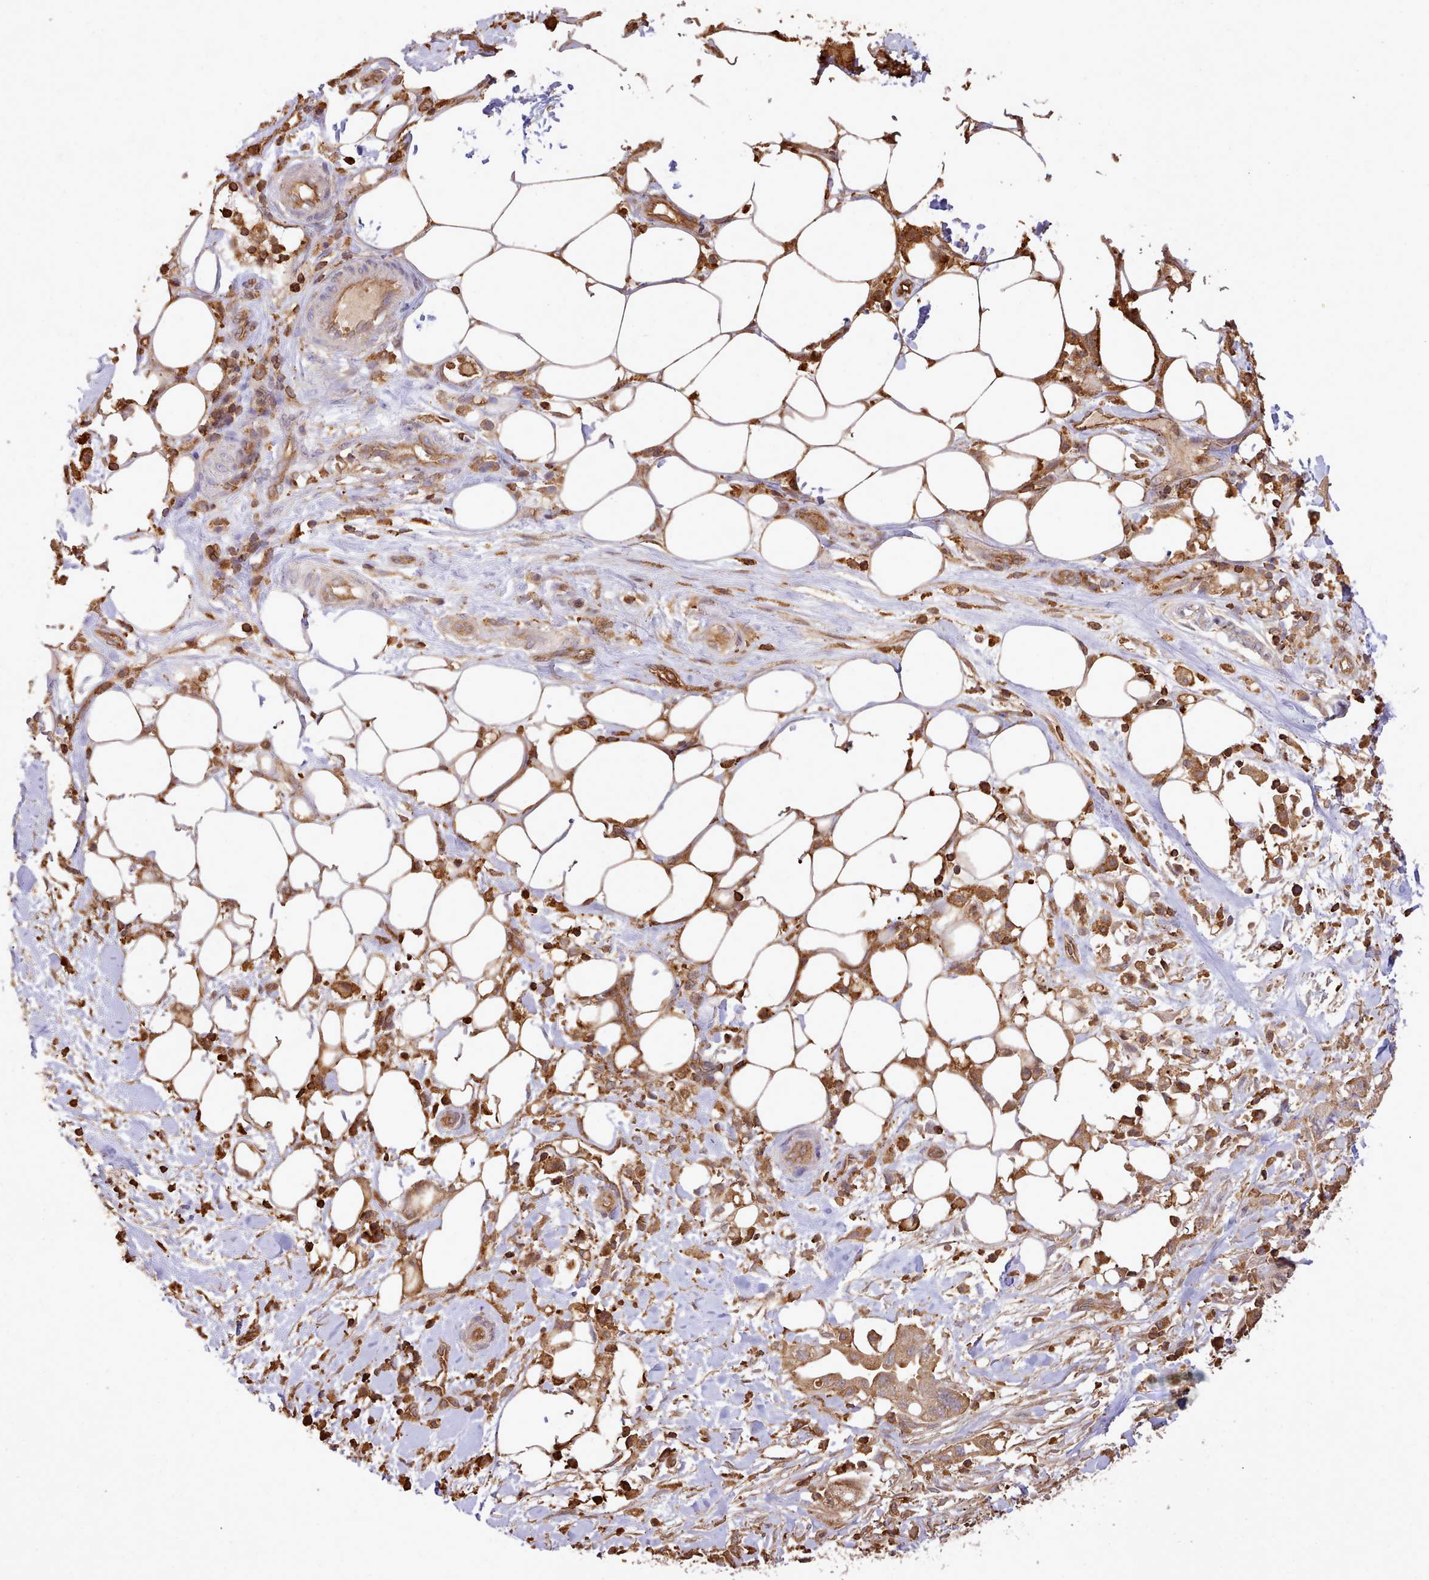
{"staining": {"intensity": "moderate", "quantity": ">75%", "location": "cytoplasmic/membranous"}, "tissue": "pancreatic cancer", "cell_type": "Tumor cells", "image_type": "cancer", "snomed": [{"axis": "morphology", "description": "Adenocarcinoma, NOS"}, {"axis": "topography", "description": "Pancreas"}], "caption": "A high-resolution histopathology image shows IHC staining of adenocarcinoma (pancreatic), which displays moderate cytoplasmic/membranous positivity in approximately >75% of tumor cells.", "gene": "CAPZA1", "patient": {"sex": "male", "age": 44}}